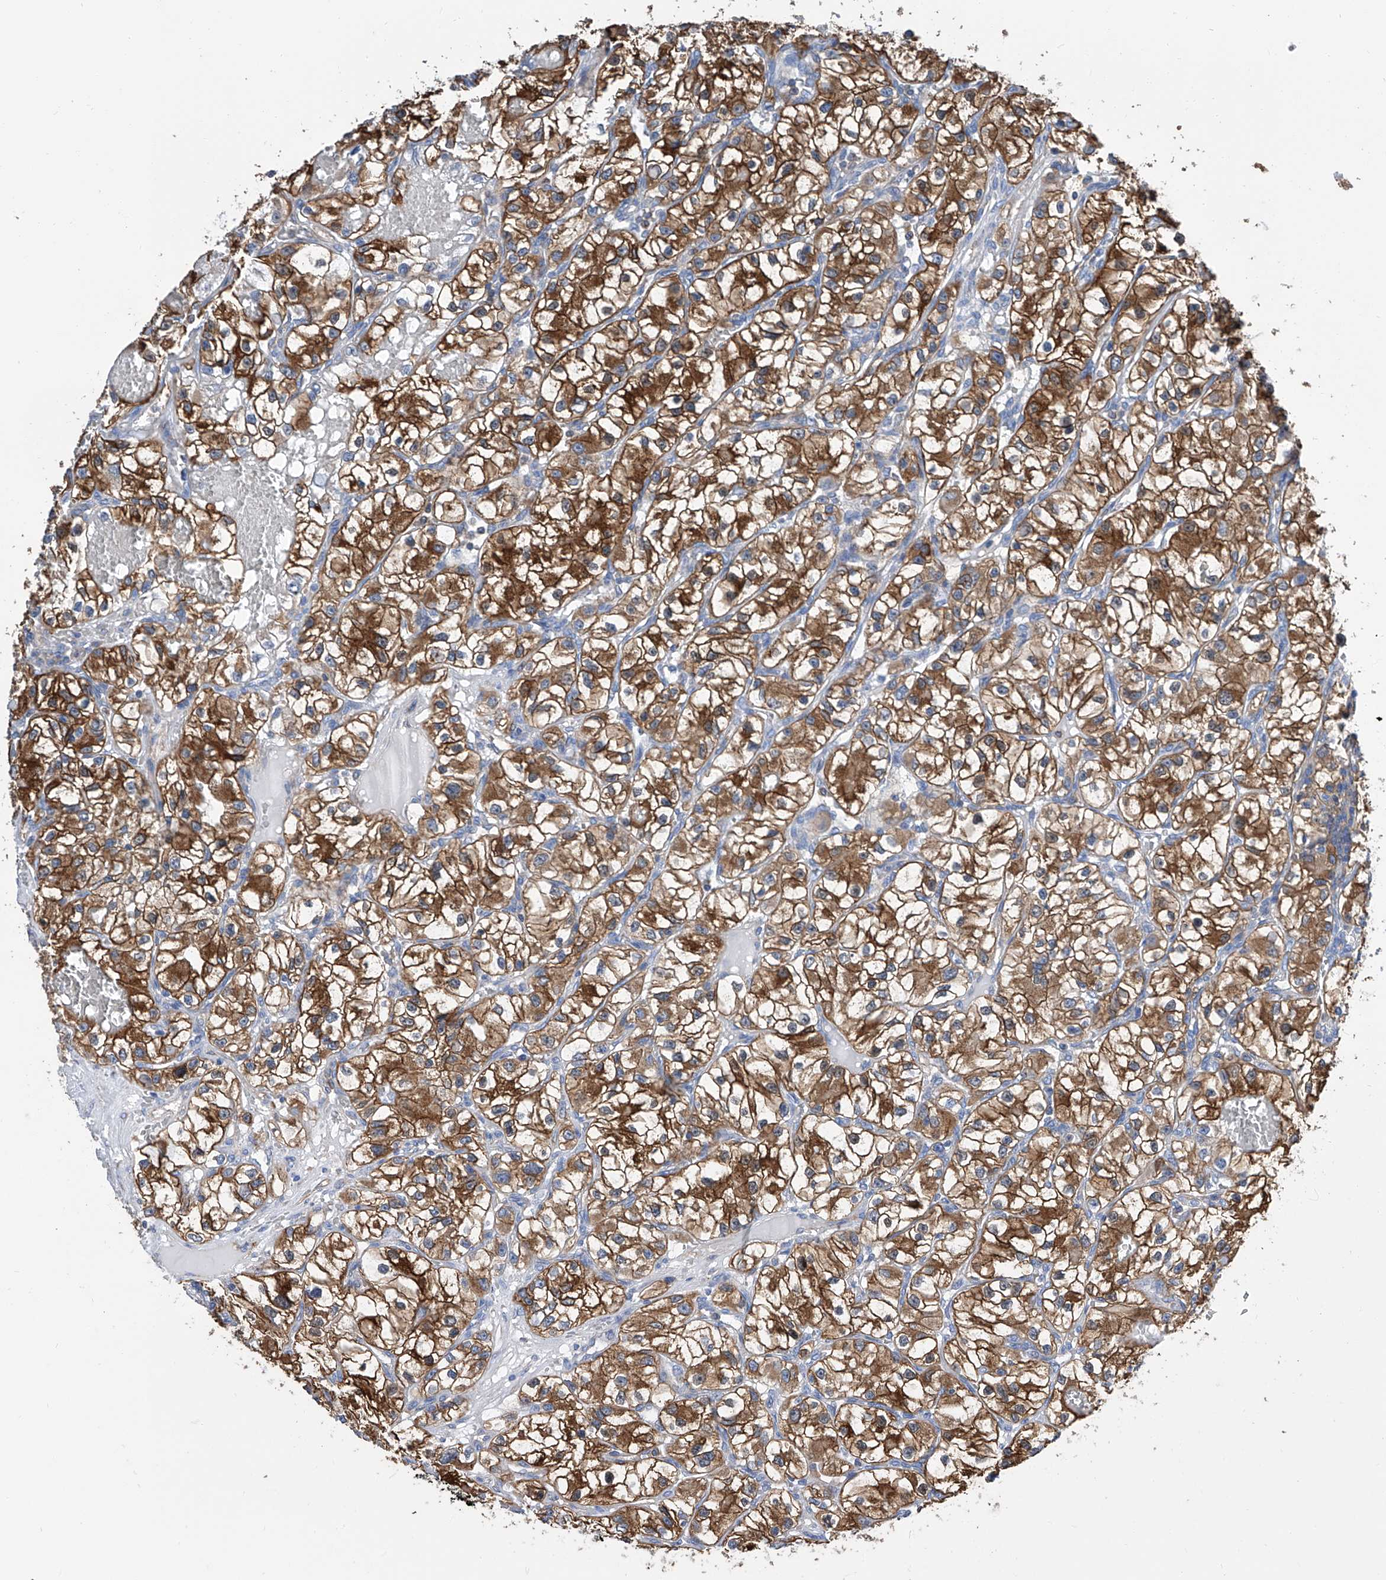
{"staining": {"intensity": "strong", "quantity": ">75%", "location": "cytoplasmic/membranous"}, "tissue": "renal cancer", "cell_type": "Tumor cells", "image_type": "cancer", "snomed": [{"axis": "morphology", "description": "Adenocarcinoma, NOS"}, {"axis": "topography", "description": "Kidney"}], "caption": "A high amount of strong cytoplasmic/membranous positivity is present in about >75% of tumor cells in adenocarcinoma (renal) tissue.", "gene": "GPT", "patient": {"sex": "female", "age": 57}}